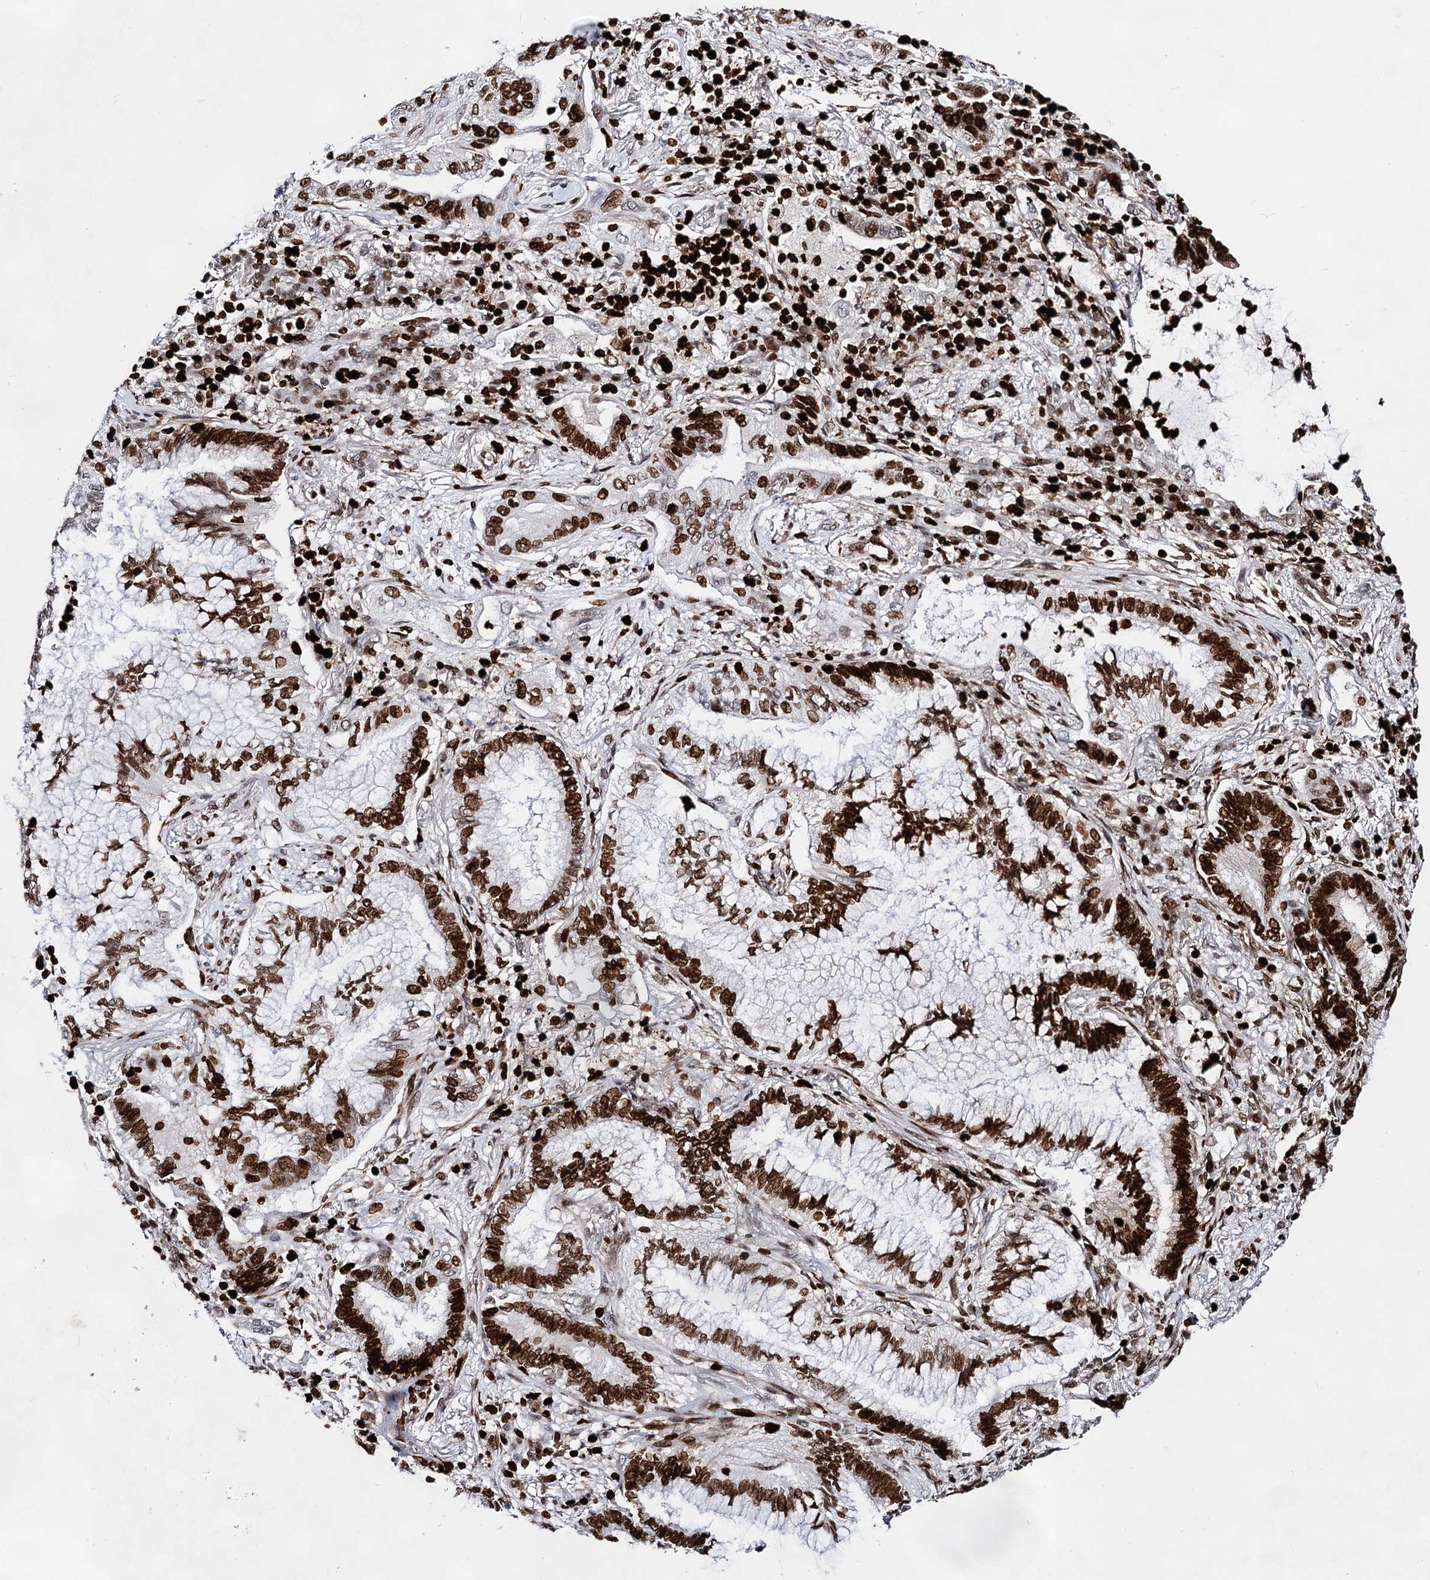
{"staining": {"intensity": "strong", "quantity": ">75%", "location": "nuclear"}, "tissue": "lung cancer", "cell_type": "Tumor cells", "image_type": "cancer", "snomed": [{"axis": "morphology", "description": "Adenocarcinoma, NOS"}, {"axis": "topography", "description": "Lung"}], "caption": "Human lung adenocarcinoma stained with a protein marker displays strong staining in tumor cells.", "gene": "HMGB2", "patient": {"sex": "female", "age": 70}}